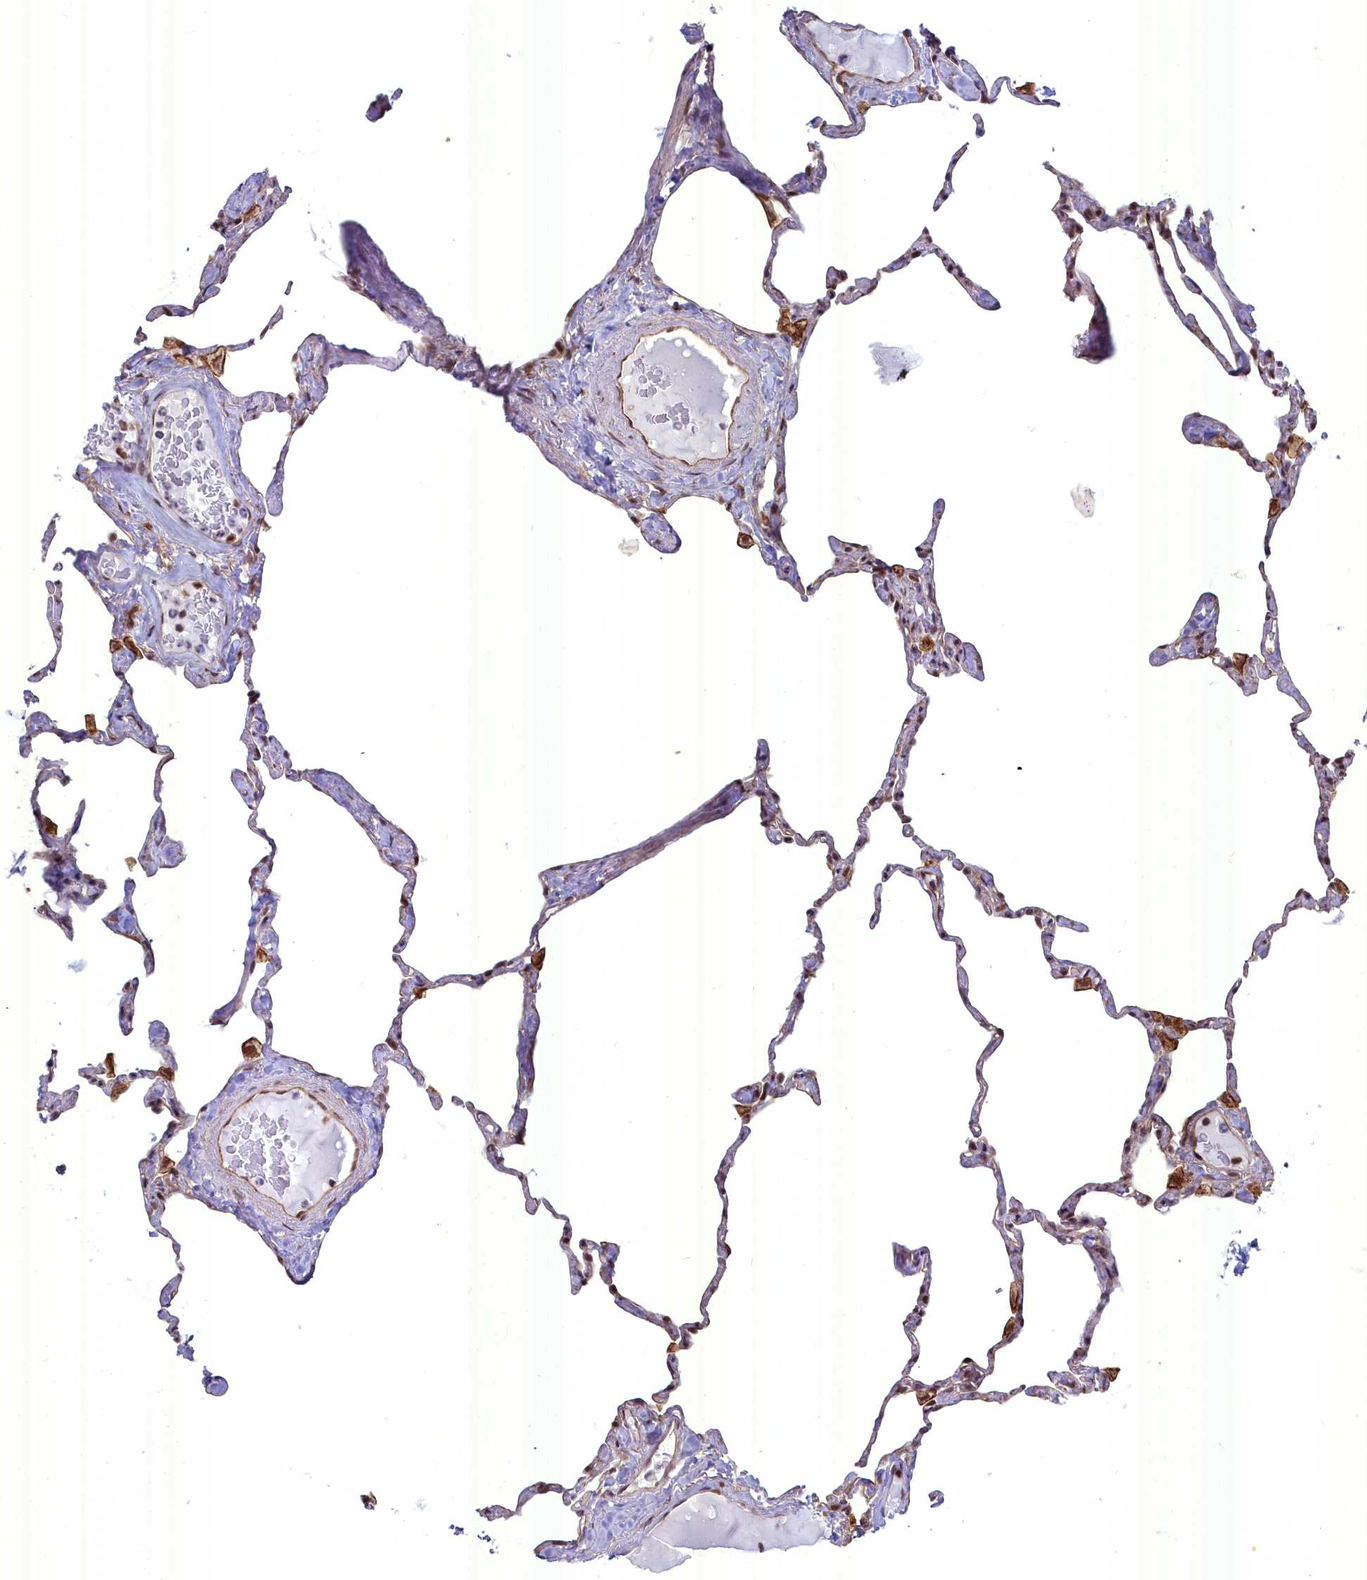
{"staining": {"intensity": "moderate", "quantity": "<25%", "location": "nuclear"}, "tissue": "lung", "cell_type": "Alveolar cells", "image_type": "normal", "snomed": [{"axis": "morphology", "description": "Normal tissue, NOS"}, {"axis": "topography", "description": "Lung"}], "caption": "Immunohistochemical staining of normal human lung demonstrates <25% levels of moderate nuclear protein positivity in approximately <25% of alveolar cells. Using DAB (3,3'-diaminobenzidine) (brown) and hematoxylin (blue) stains, captured at high magnification using brightfield microscopy.", "gene": "YJU2", "patient": {"sex": "male", "age": 65}}